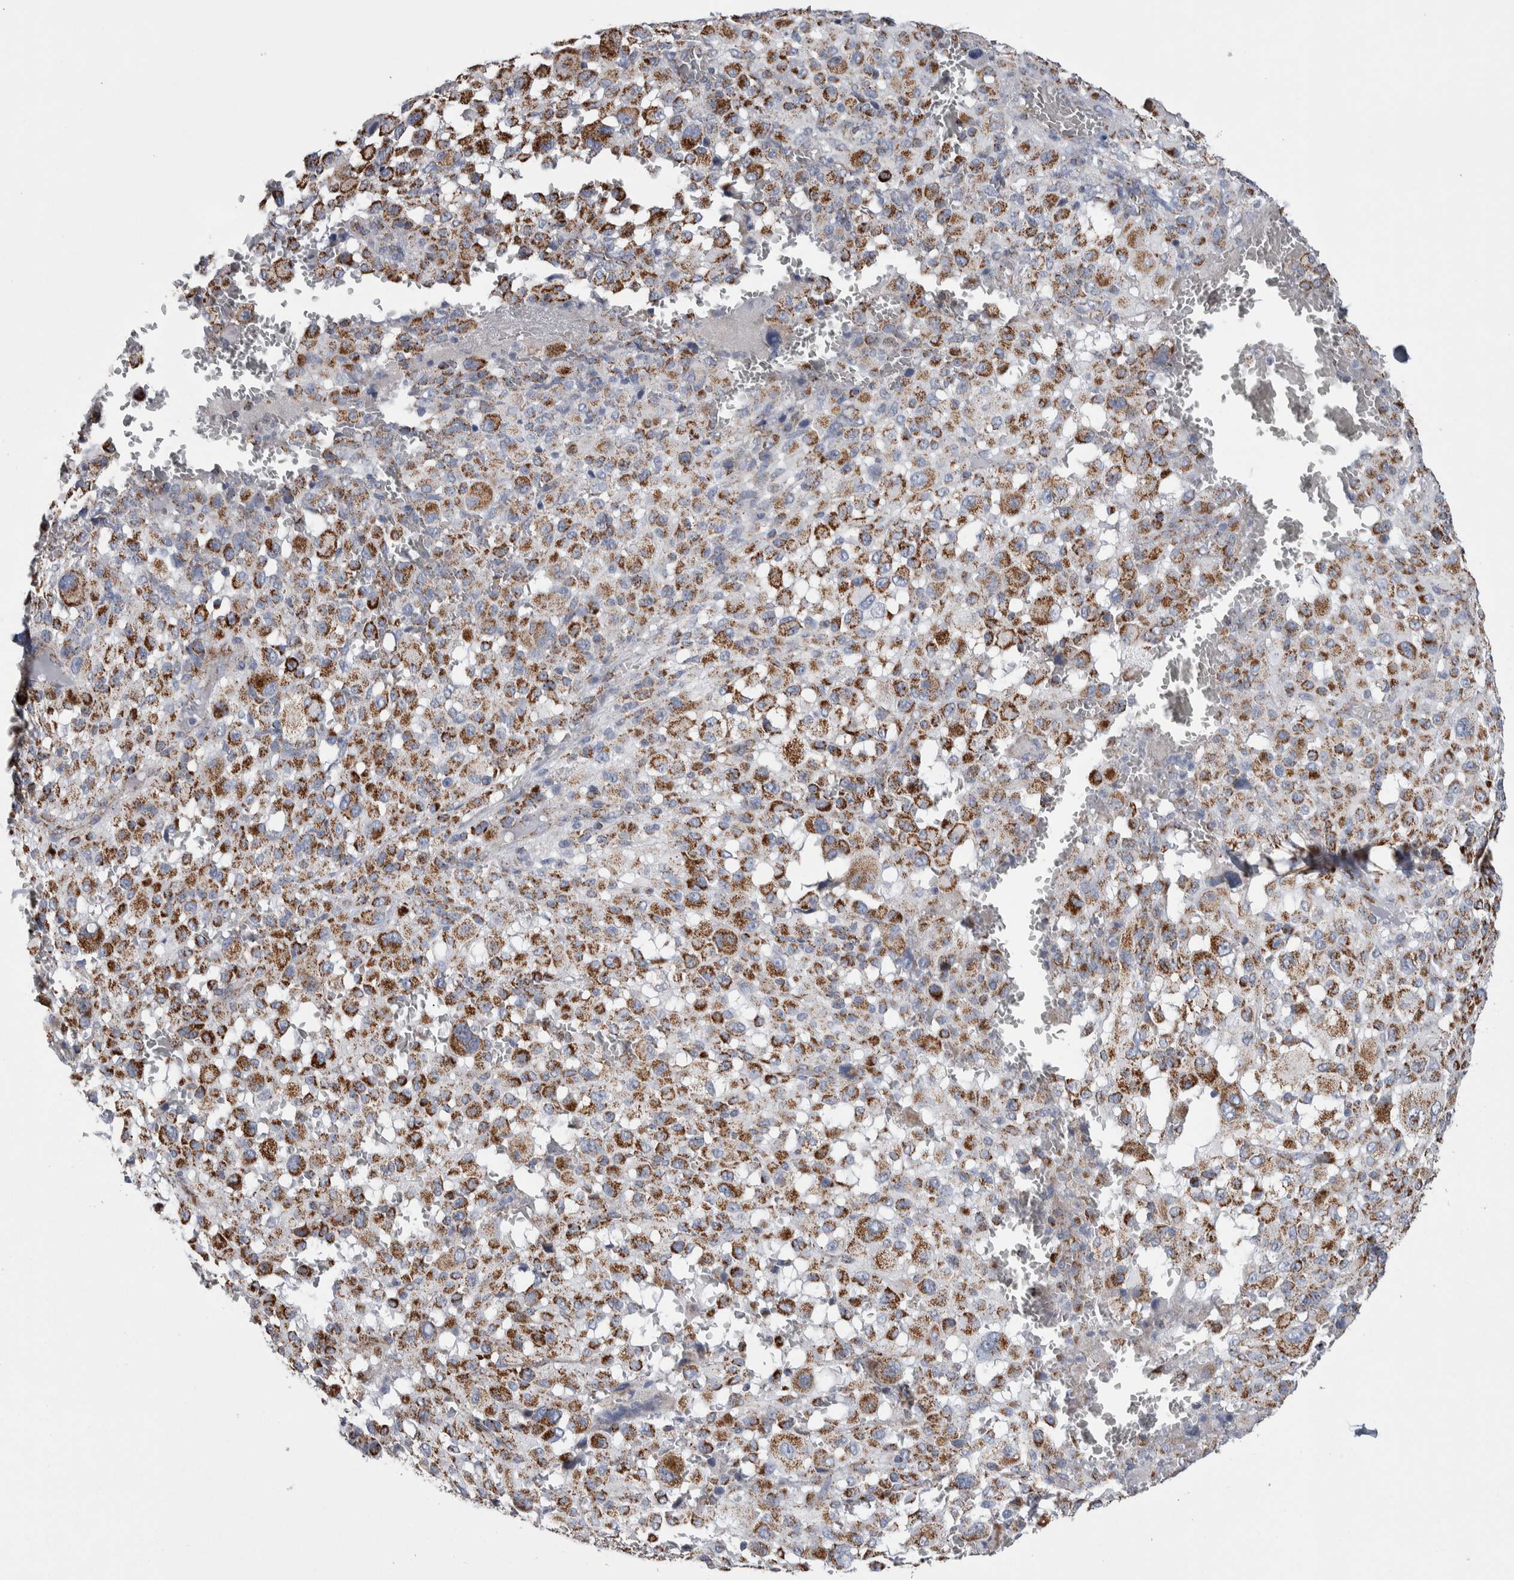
{"staining": {"intensity": "moderate", "quantity": ">75%", "location": "cytoplasmic/membranous"}, "tissue": "melanoma", "cell_type": "Tumor cells", "image_type": "cancer", "snomed": [{"axis": "morphology", "description": "Malignant melanoma, Metastatic site"}, {"axis": "topography", "description": "Skin"}], "caption": "Immunohistochemical staining of human malignant melanoma (metastatic site) shows medium levels of moderate cytoplasmic/membranous expression in approximately >75% of tumor cells. Ihc stains the protein in brown and the nuclei are stained blue.", "gene": "ETFA", "patient": {"sex": "female", "age": 74}}